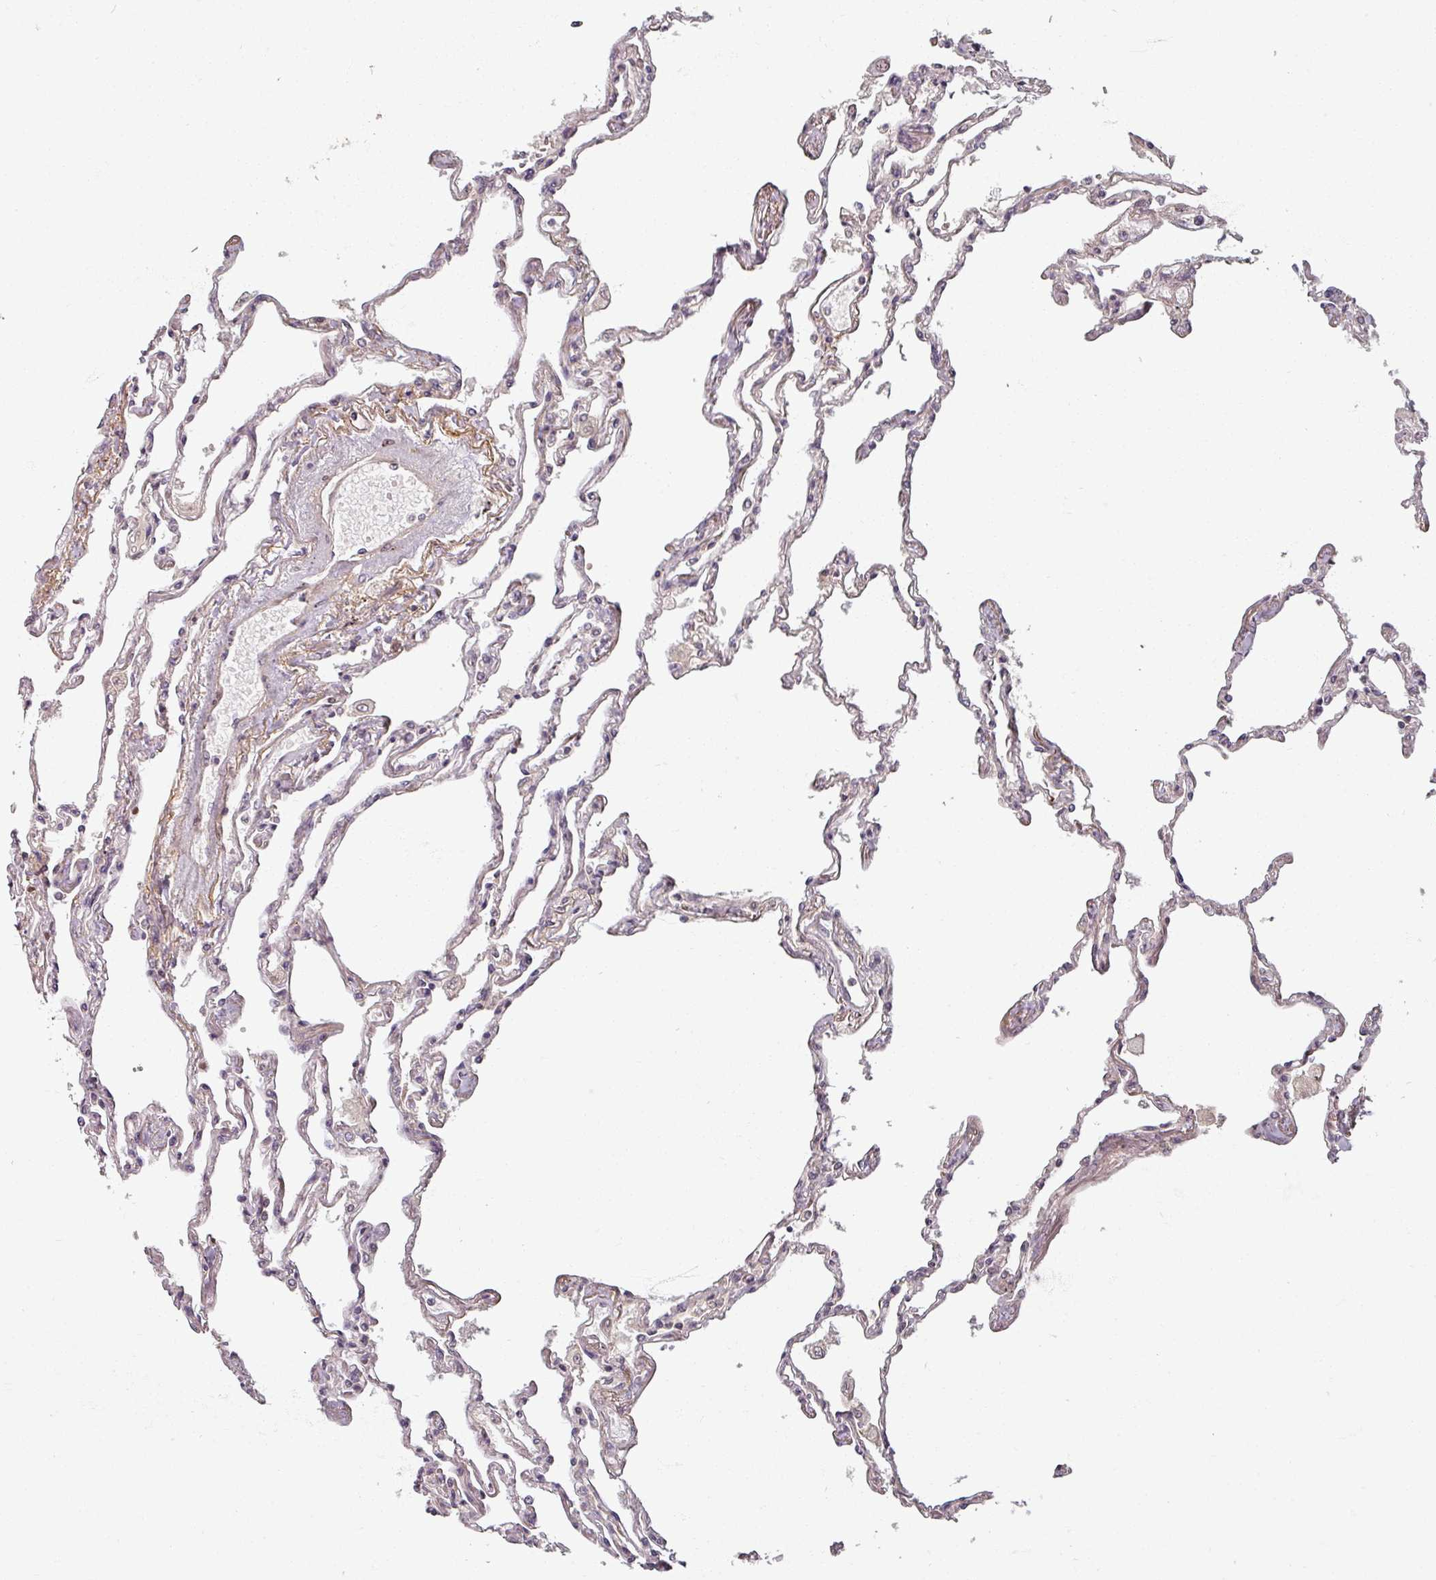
{"staining": {"intensity": "moderate", "quantity": "25%-75%", "location": "nuclear"}, "tissue": "lung", "cell_type": "Alveolar cells", "image_type": "normal", "snomed": [{"axis": "morphology", "description": "Normal tissue, NOS"}, {"axis": "topography", "description": "Lung"}], "caption": "Protein expression by immunohistochemistry exhibits moderate nuclear positivity in about 25%-75% of alveolar cells in normal lung.", "gene": "POLR2G", "patient": {"sex": "female", "age": 67}}